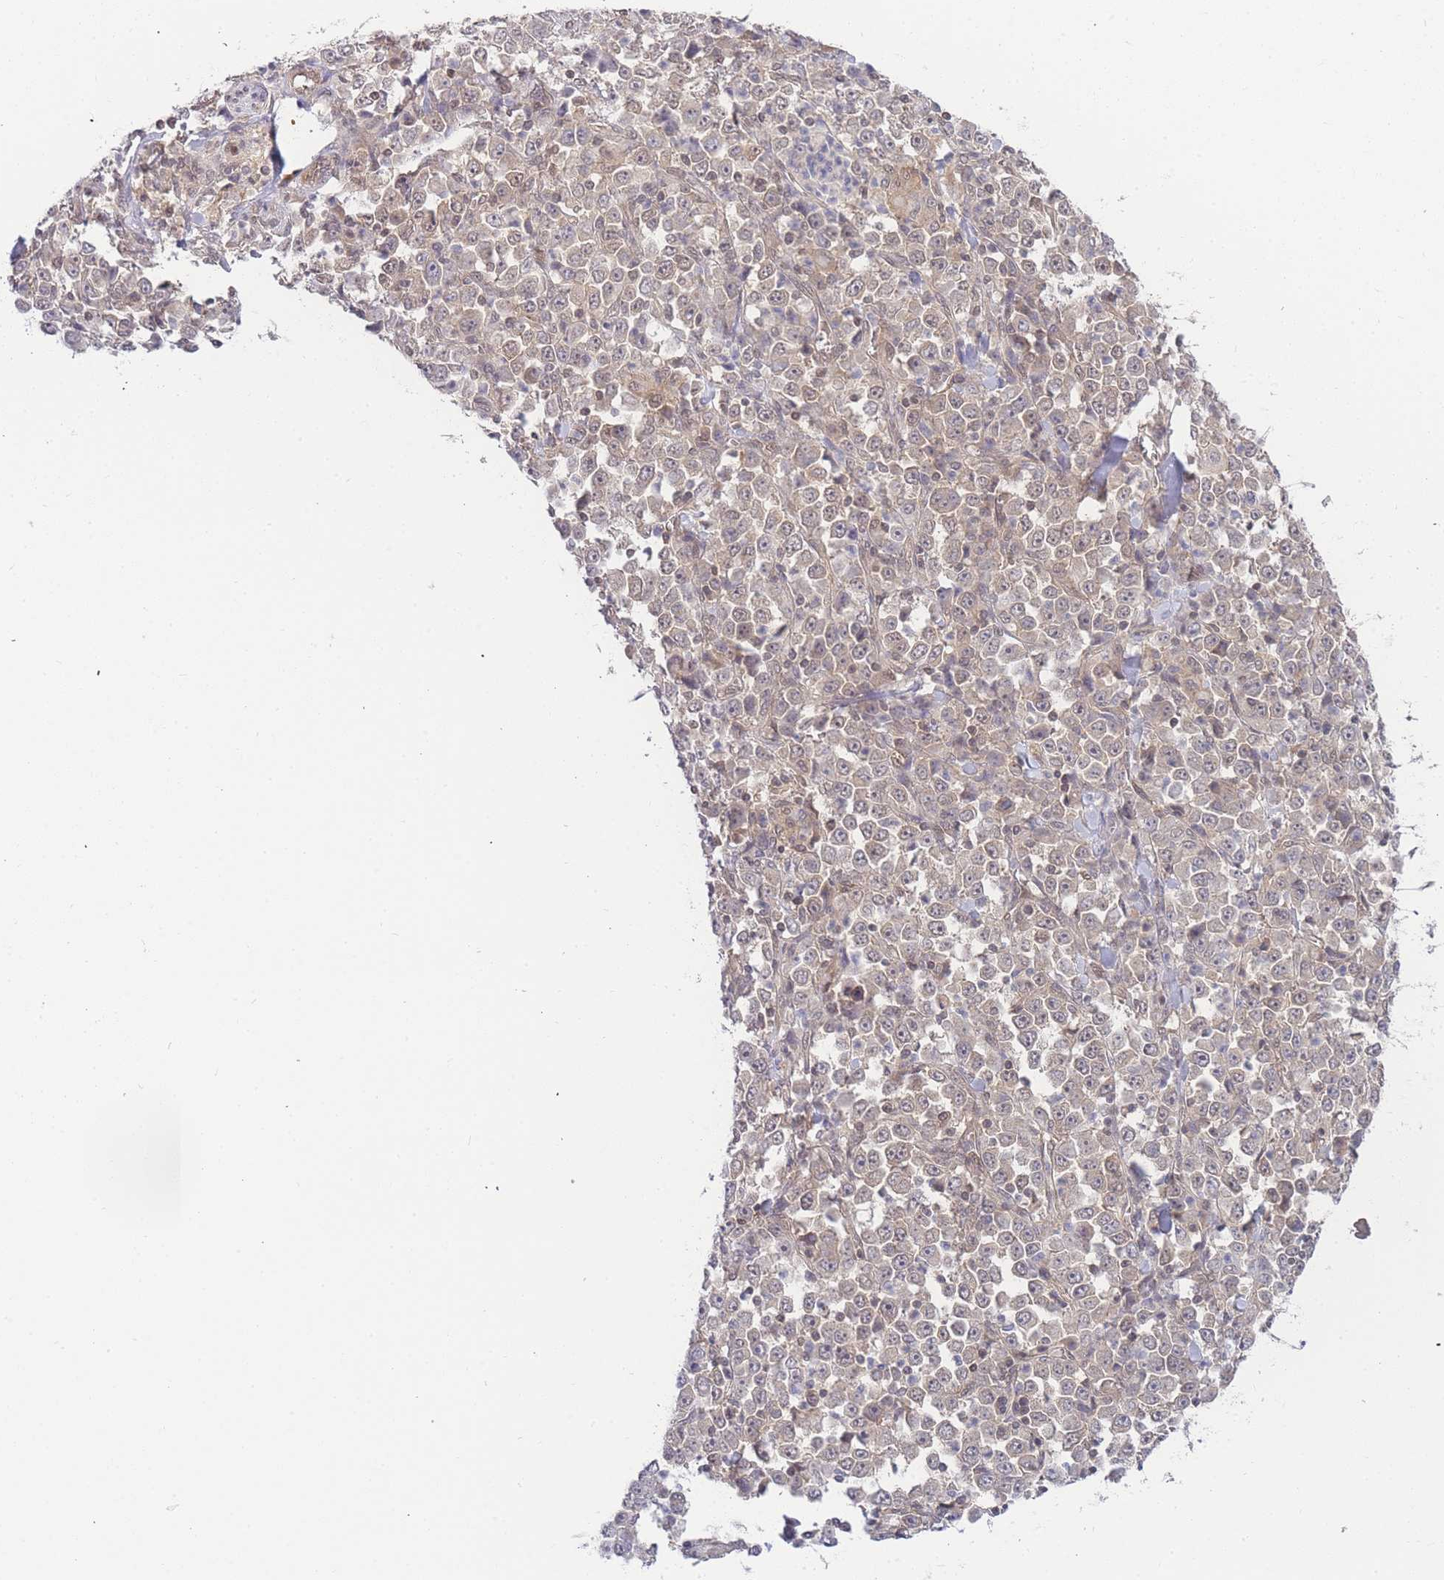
{"staining": {"intensity": "weak", "quantity": "<25%", "location": "nuclear"}, "tissue": "stomach cancer", "cell_type": "Tumor cells", "image_type": "cancer", "snomed": [{"axis": "morphology", "description": "Normal tissue, NOS"}, {"axis": "morphology", "description": "Adenocarcinoma, NOS"}, {"axis": "topography", "description": "Stomach, upper"}, {"axis": "topography", "description": "Stomach"}], "caption": "Immunohistochemical staining of stomach adenocarcinoma displays no significant positivity in tumor cells. The staining is performed using DAB brown chromogen with nuclei counter-stained in using hematoxylin.", "gene": "KIAA1191", "patient": {"sex": "male", "age": 59}}